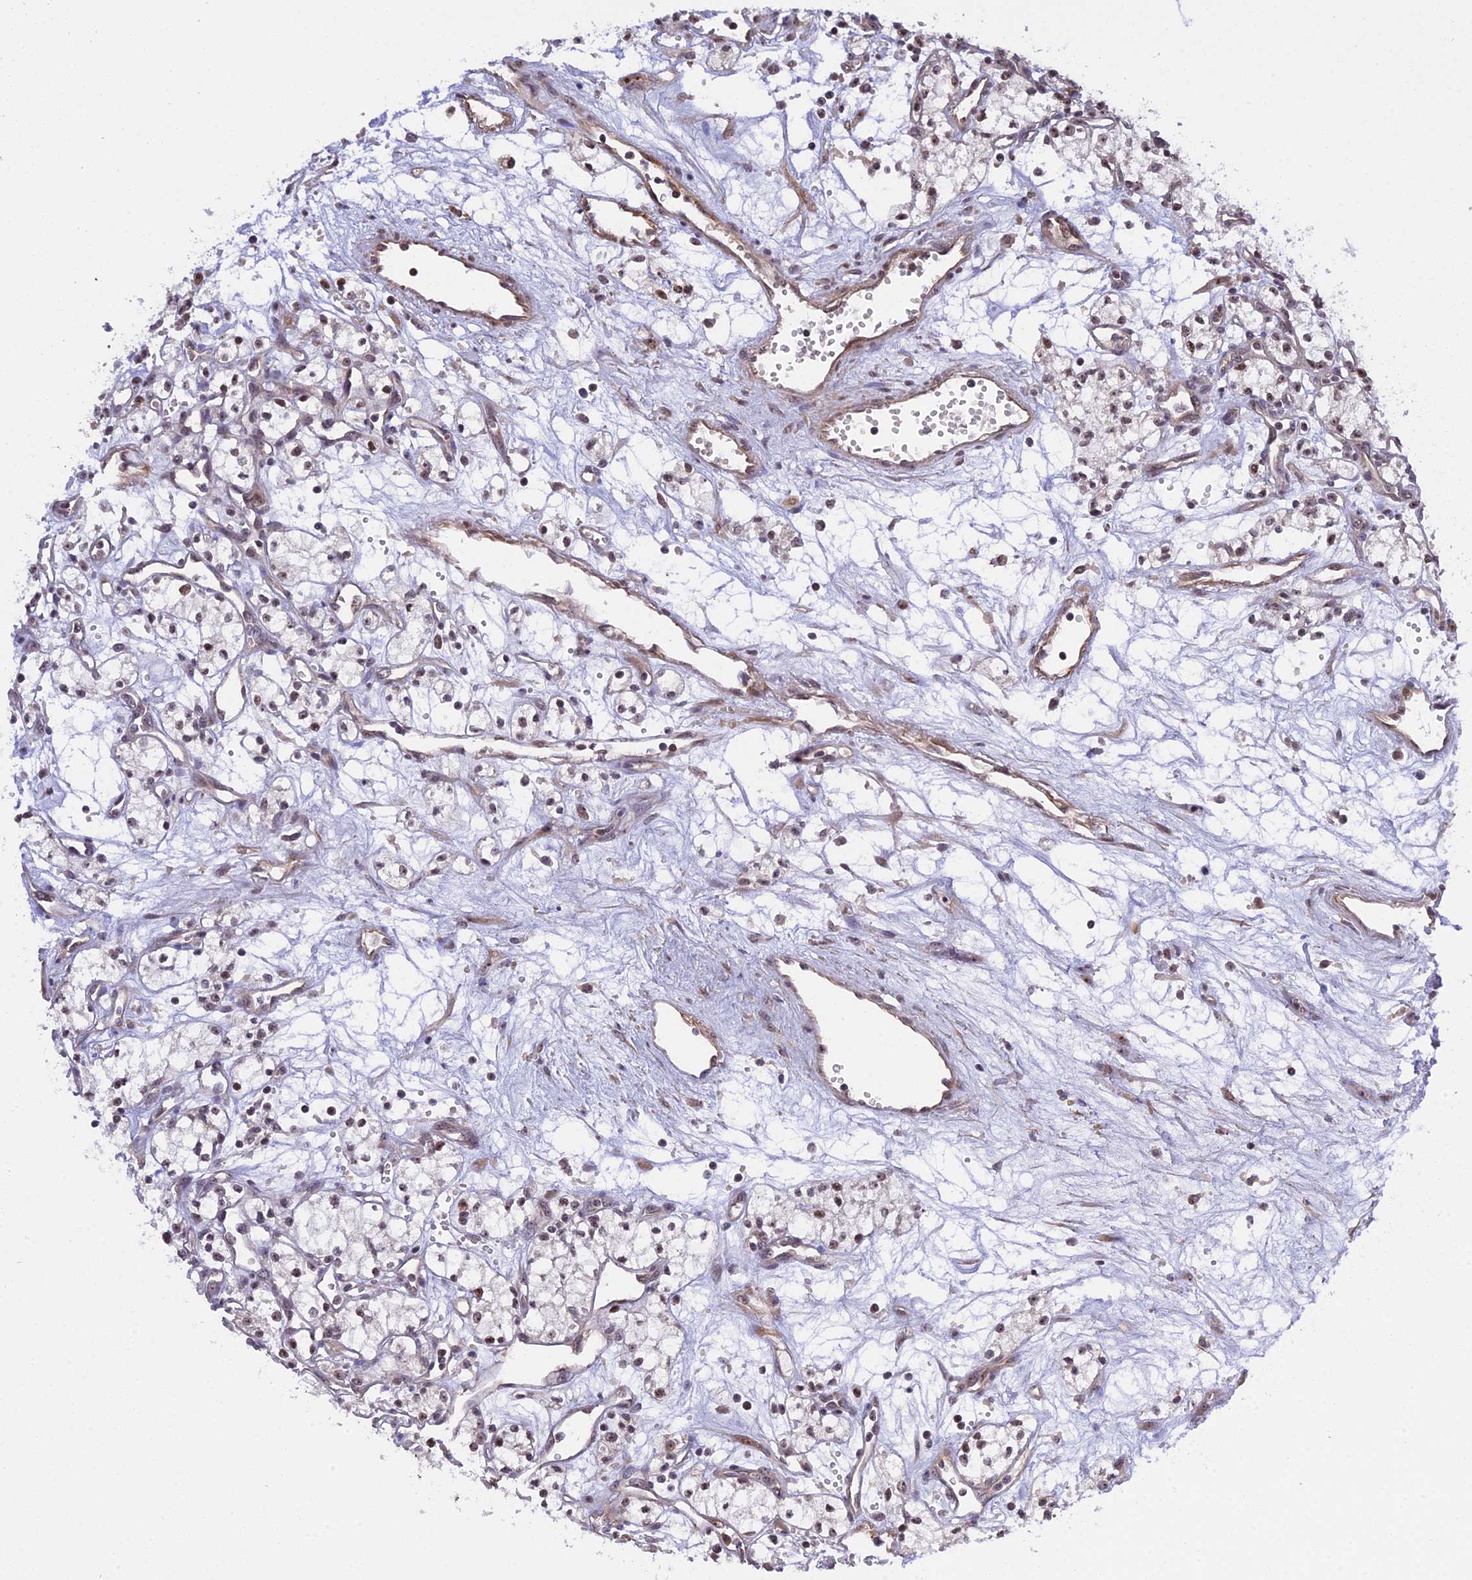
{"staining": {"intensity": "negative", "quantity": "none", "location": "none"}, "tissue": "renal cancer", "cell_type": "Tumor cells", "image_type": "cancer", "snomed": [{"axis": "morphology", "description": "Adenocarcinoma, NOS"}, {"axis": "topography", "description": "Kidney"}], "caption": "Tumor cells are negative for protein expression in human renal cancer (adenocarcinoma).", "gene": "MGA", "patient": {"sex": "male", "age": 59}}